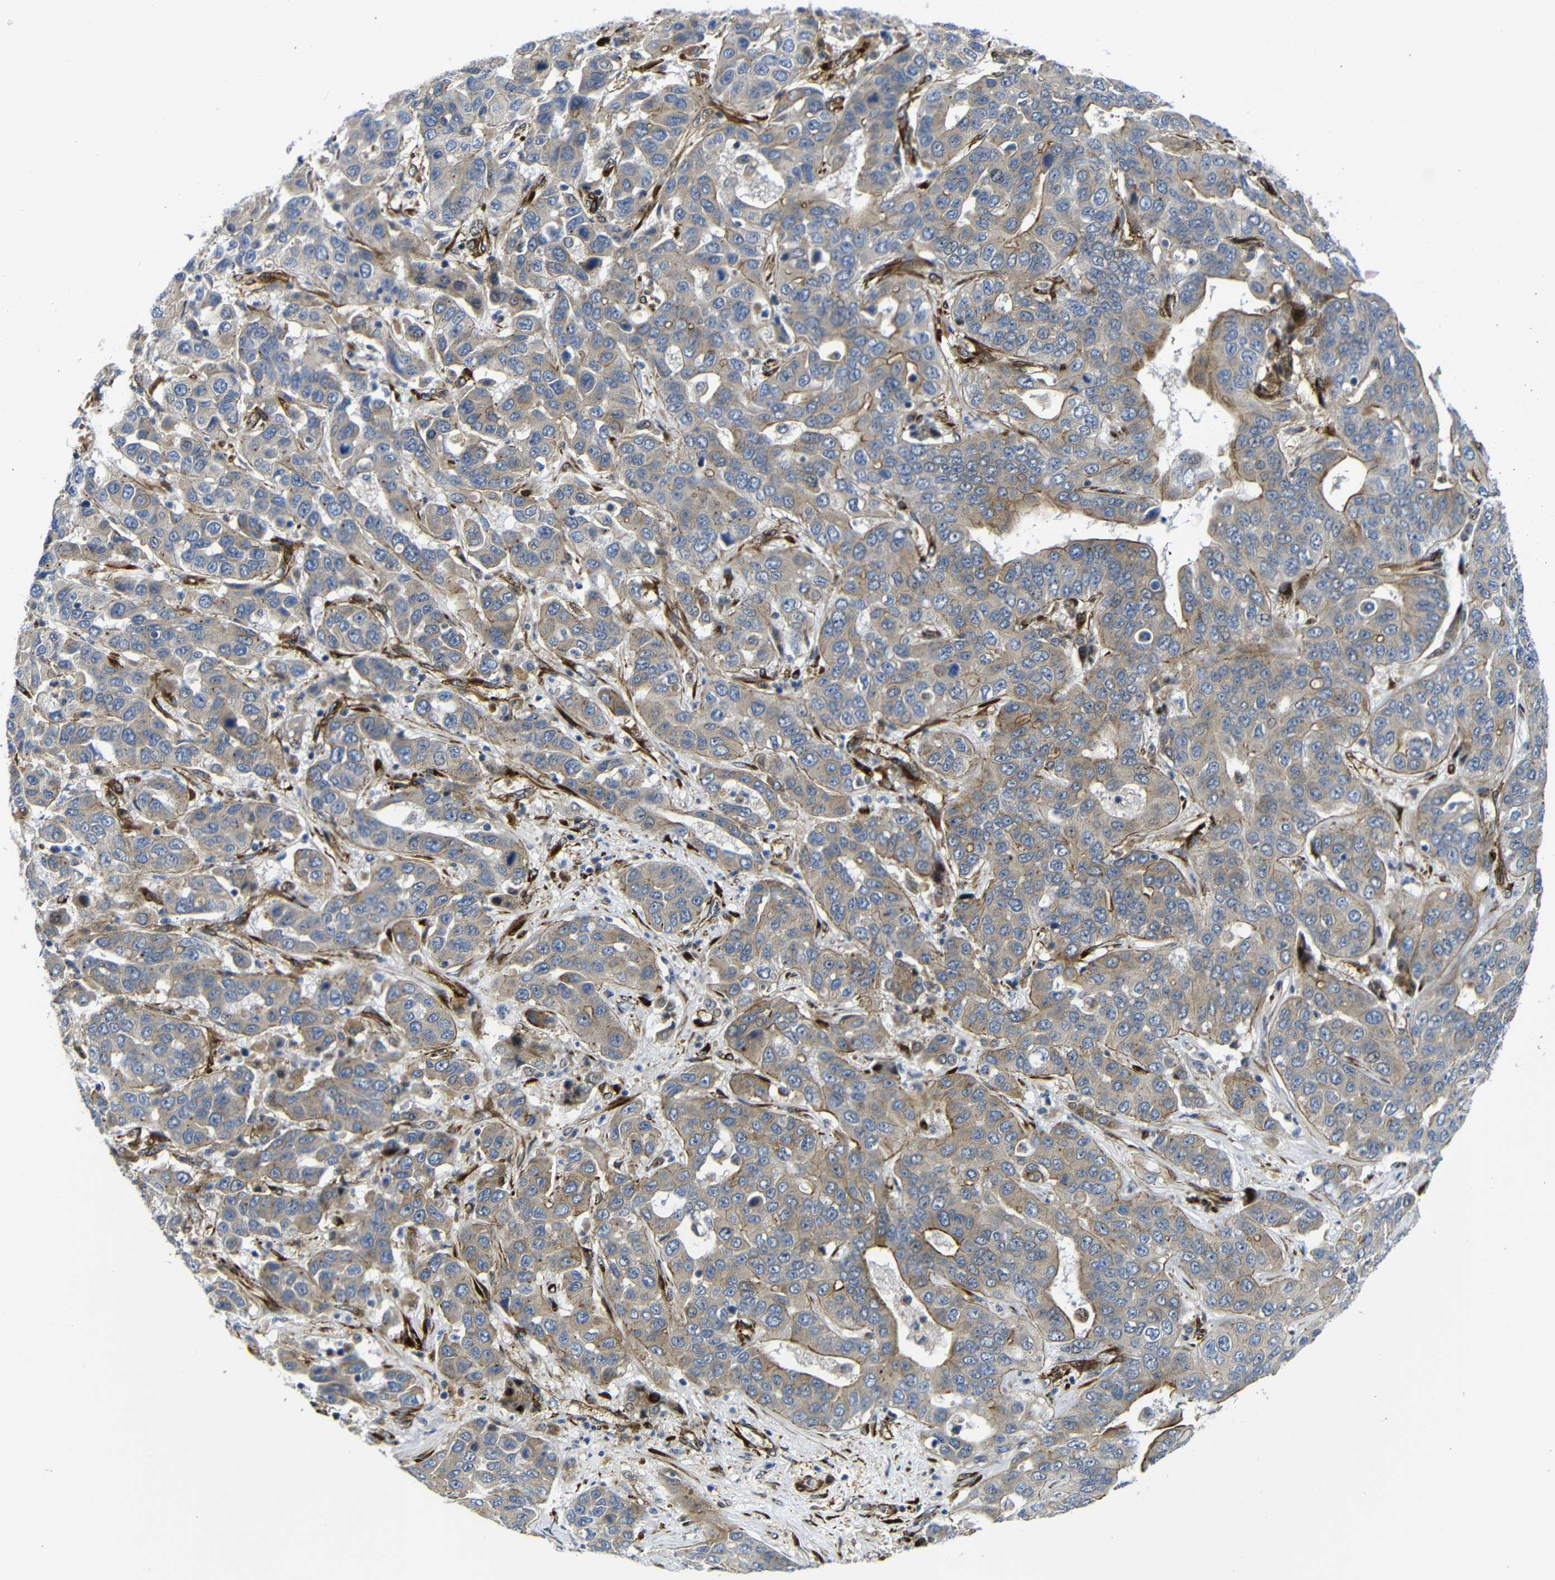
{"staining": {"intensity": "weak", "quantity": "25%-75%", "location": "cytoplasmic/membranous"}, "tissue": "liver cancer", "cell_type": "Tumor cells", "image_type": "cancer", "snomed": [{"axis": "morphology", "description": "Cholangiocarcinoma"}, {"axis": "topography", "description": "Liver"}], "caption": "Immunohistochemistry (IHC) of liver cholangiocarcinoma exhibits low levels of weak cytoplasmic/membranous staining in approximately 25%-75% of tumor cells.", "gene": "PARP14", "patient": {"sex": "female", "age": 52}}